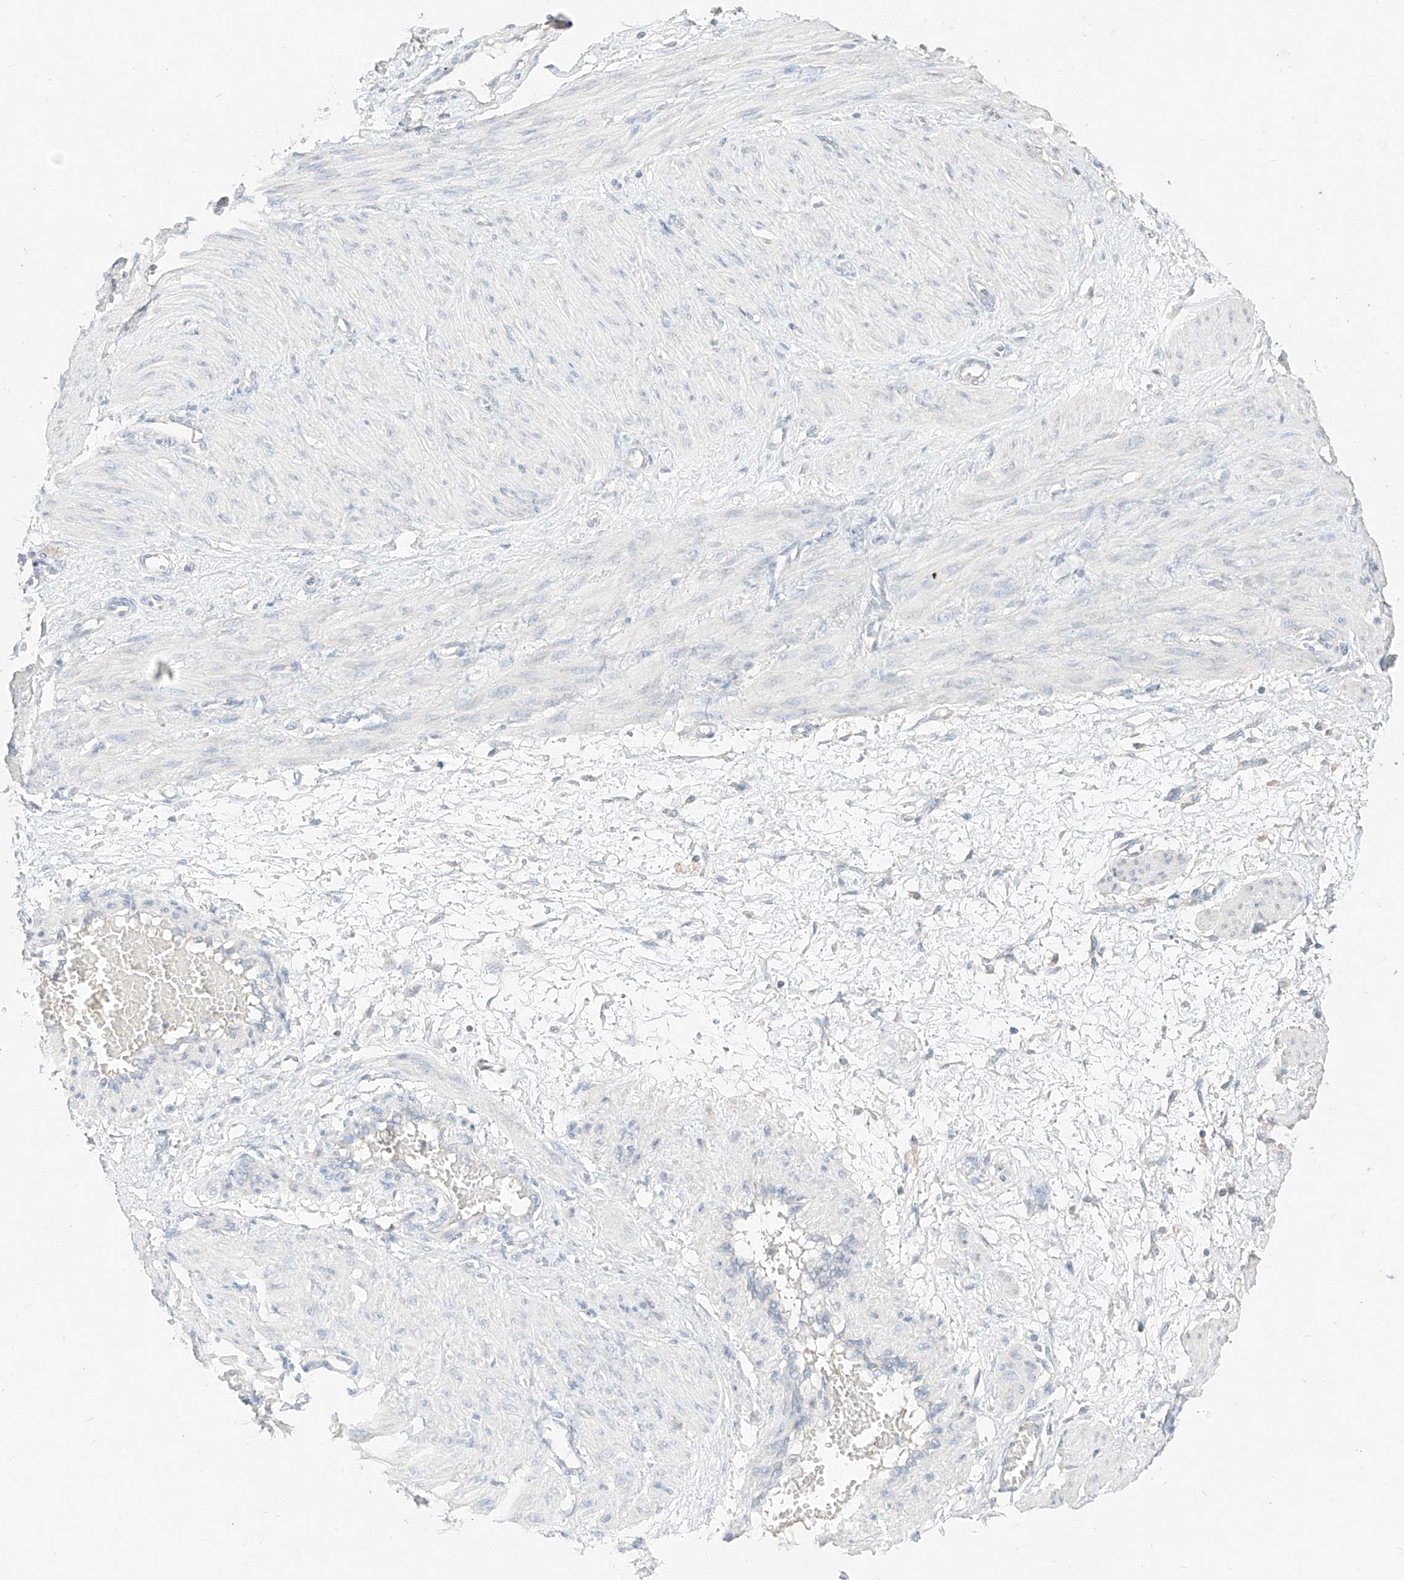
{"staining": {"intensity": "negative", "quantity": "none", "location": "none"}, "tissue": "smooth muscle", "cell_type": "Smooth muscle cells", "image_type": "normal", "snomed": [{"axis": "morphology", "description": "Normal tissue, NOS"}, {"axis": "topography", "description": "Endometrium"}], "caption": "High magnification brightfield microscopy of normal smooth muscle stained with DAB (3,3'-diaminobenzidine) (brown) and counterstained with hematoxylin (blue): smooth muscle cells show no significant staining. Nuclei are stained in blue.", "gene": "ZZEF1", "patient": {"sex": "female", "age": 33}}